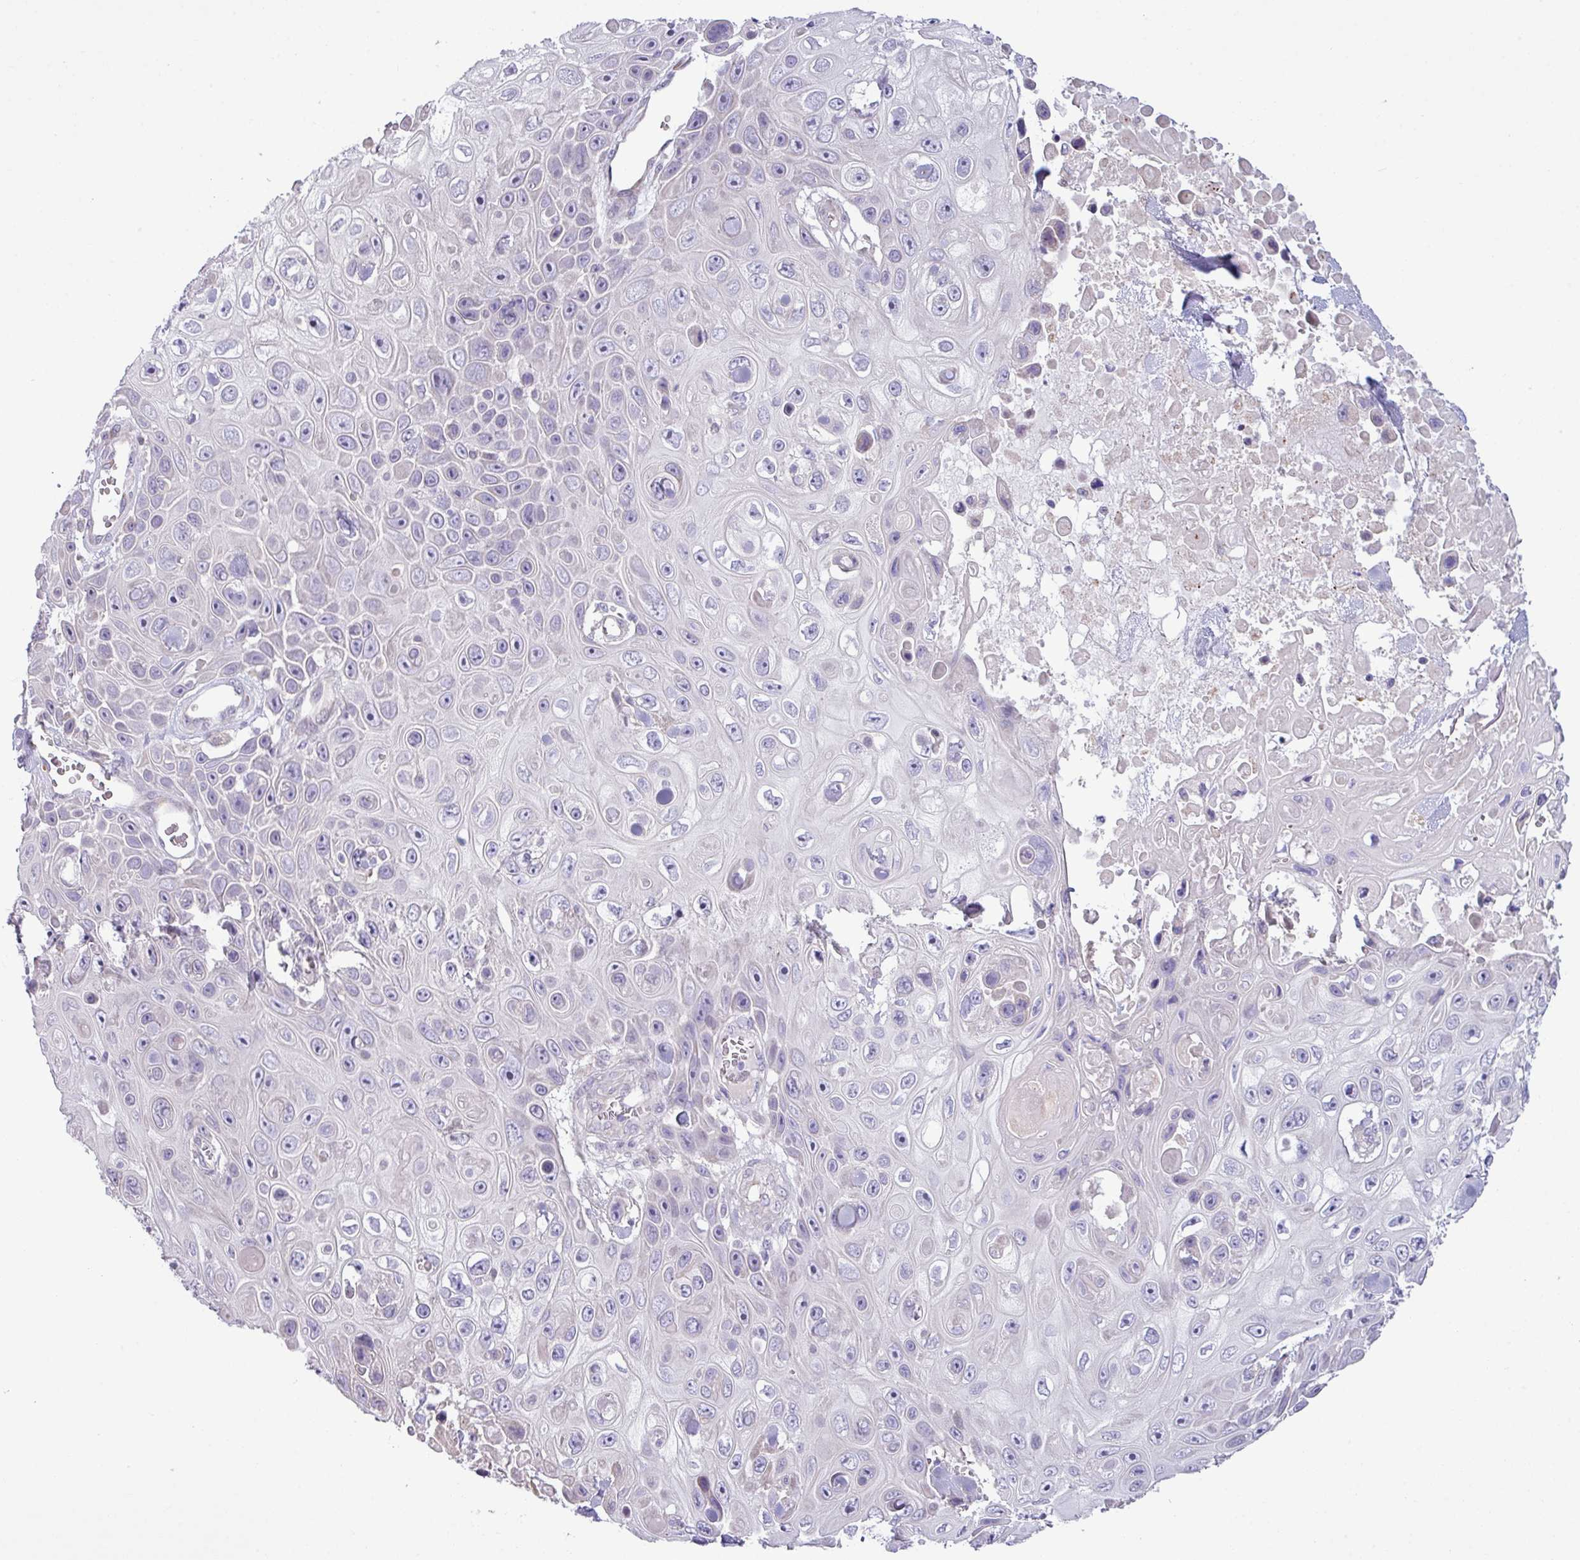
{"staining": {"intensity": "negative", "quantity": "none", "location": "none"}, "tissue": "skin cancer", "cell_type": "Tumor cells", "image_type": "cancer", "snomed": [{"axis": "morphology", "description": "Squamous cell carcinoma, NOS"}, {"axis": "topography", "description": "Skin"}], "caption": "The immunohistochemistry (IHC) photomicrograph has no significant positivity in tumor cells of skin cancer (squamous cell carcinoma) tissue.", "gene": "IRGC", "patient": {"sex": "male", "age": 82}}